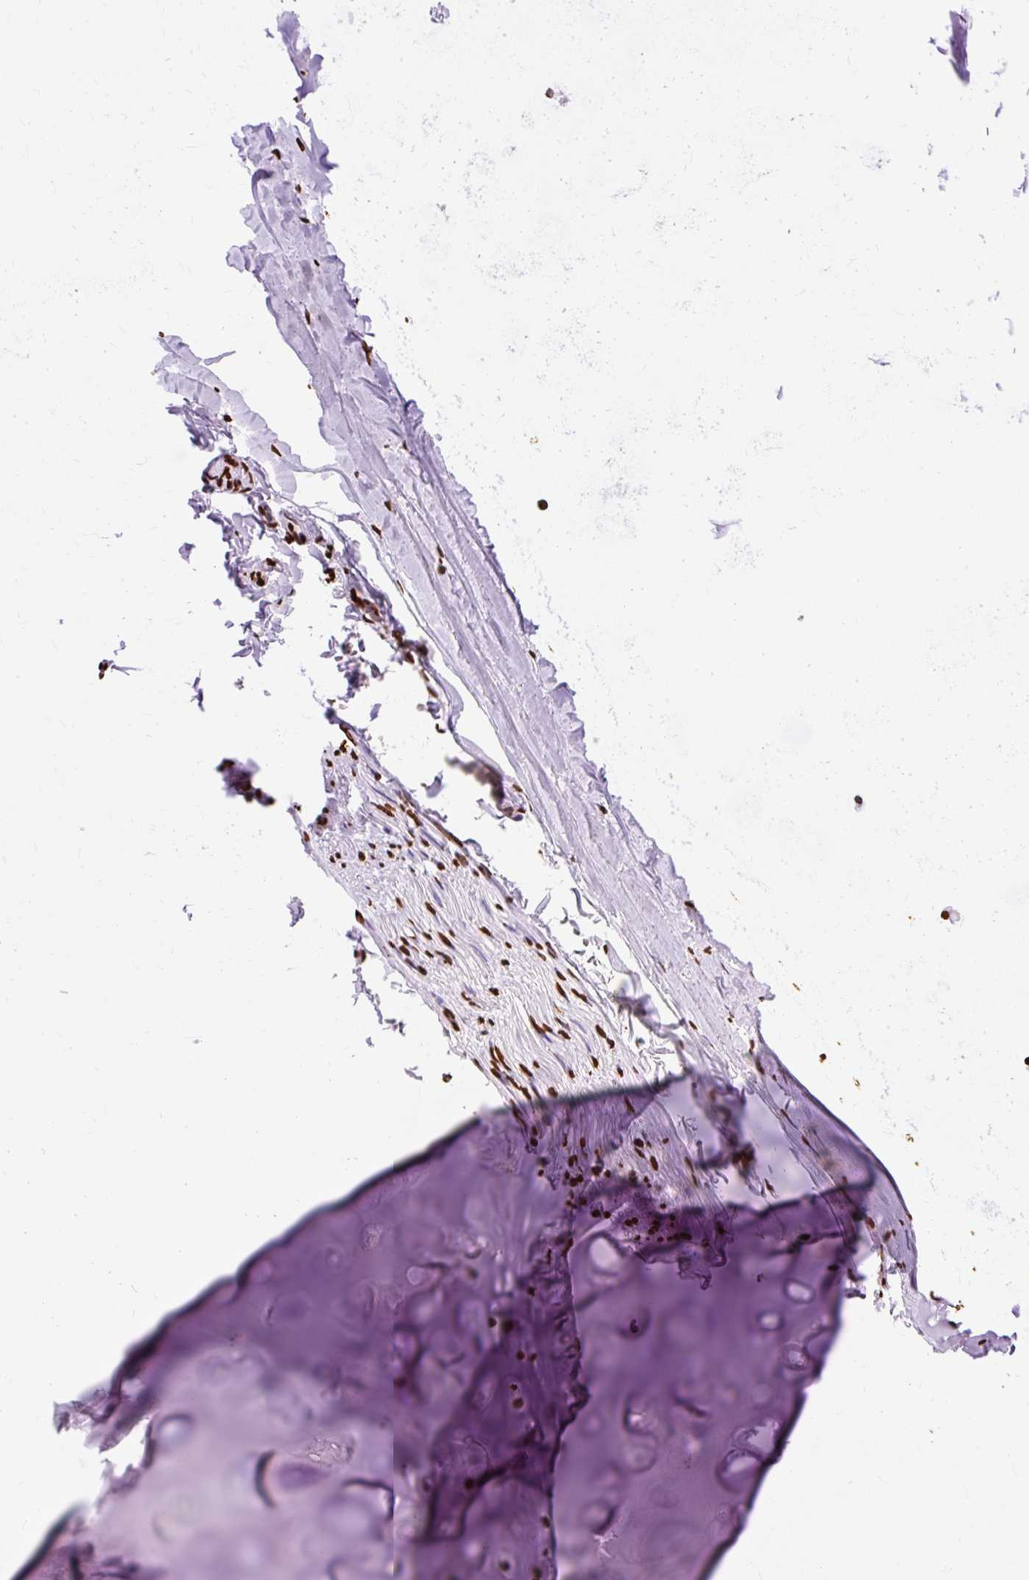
{"staining": {"intensity": "strong", "quantity": ">75%", "location": "nuclear"}, "tissue": "adipose tissue", "cell_type": "Adipocytes", "image_type": "normal", "snomed": [{"axis": "morphology", "description": "Normal tissue, NOS"}, {"axis": "topography", "description": "Cartilage tissue"}, {"axis": "topography", "description": "Bronchus"}, {"axis": "topography", "description": "Peripheral nerve tissue"}], "caption": "Unremarkable adipose tissue demonstrates strong nuclear positivity in approximately >75% of adipocytes, visualized by immunohistochemistry.", "gene": "TMEM184C", "patient": {"sex": "male", "age": 67}}